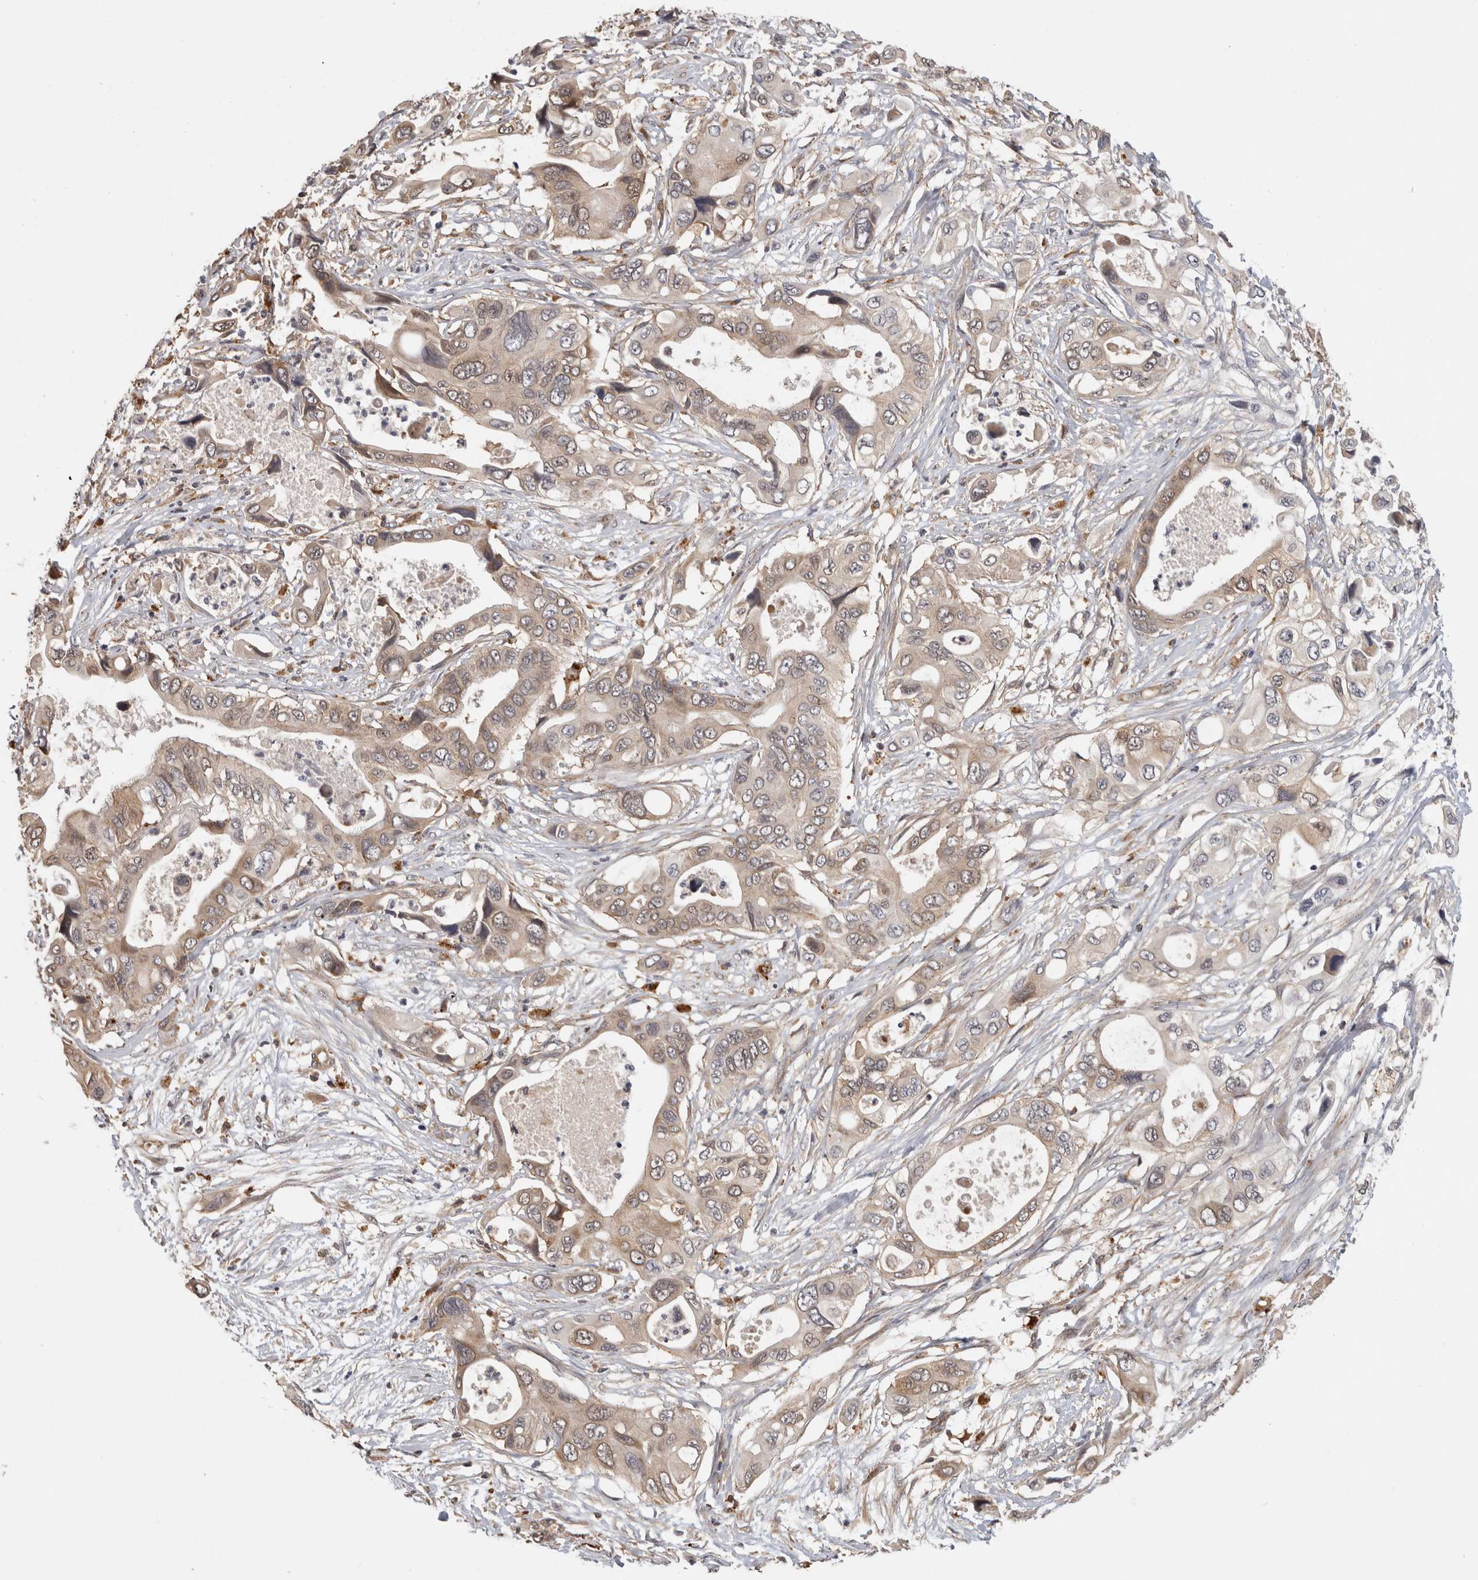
{"staining": {"intensity": "weak", "quantity": ">75%", "location": "cytoplasmic/membranous"}, "tissue": "pancreatic cancer", "cell_type": "Tumor cells", "image_type": "cancer", "snomed": [{"axis": "morphology", "description": "Adenocarcinoma, NOS"}, {"axis": "topography", "description": "Pancreas"}], "caption": "Immunohistochemical staining of pancreatic cancer shows low levels of weak cytoplasmic/membranous protein positivity in approximately >75% of tumor cells.", "gene": "ACAT2", "patient": {"sex": "male", "age": 66}}